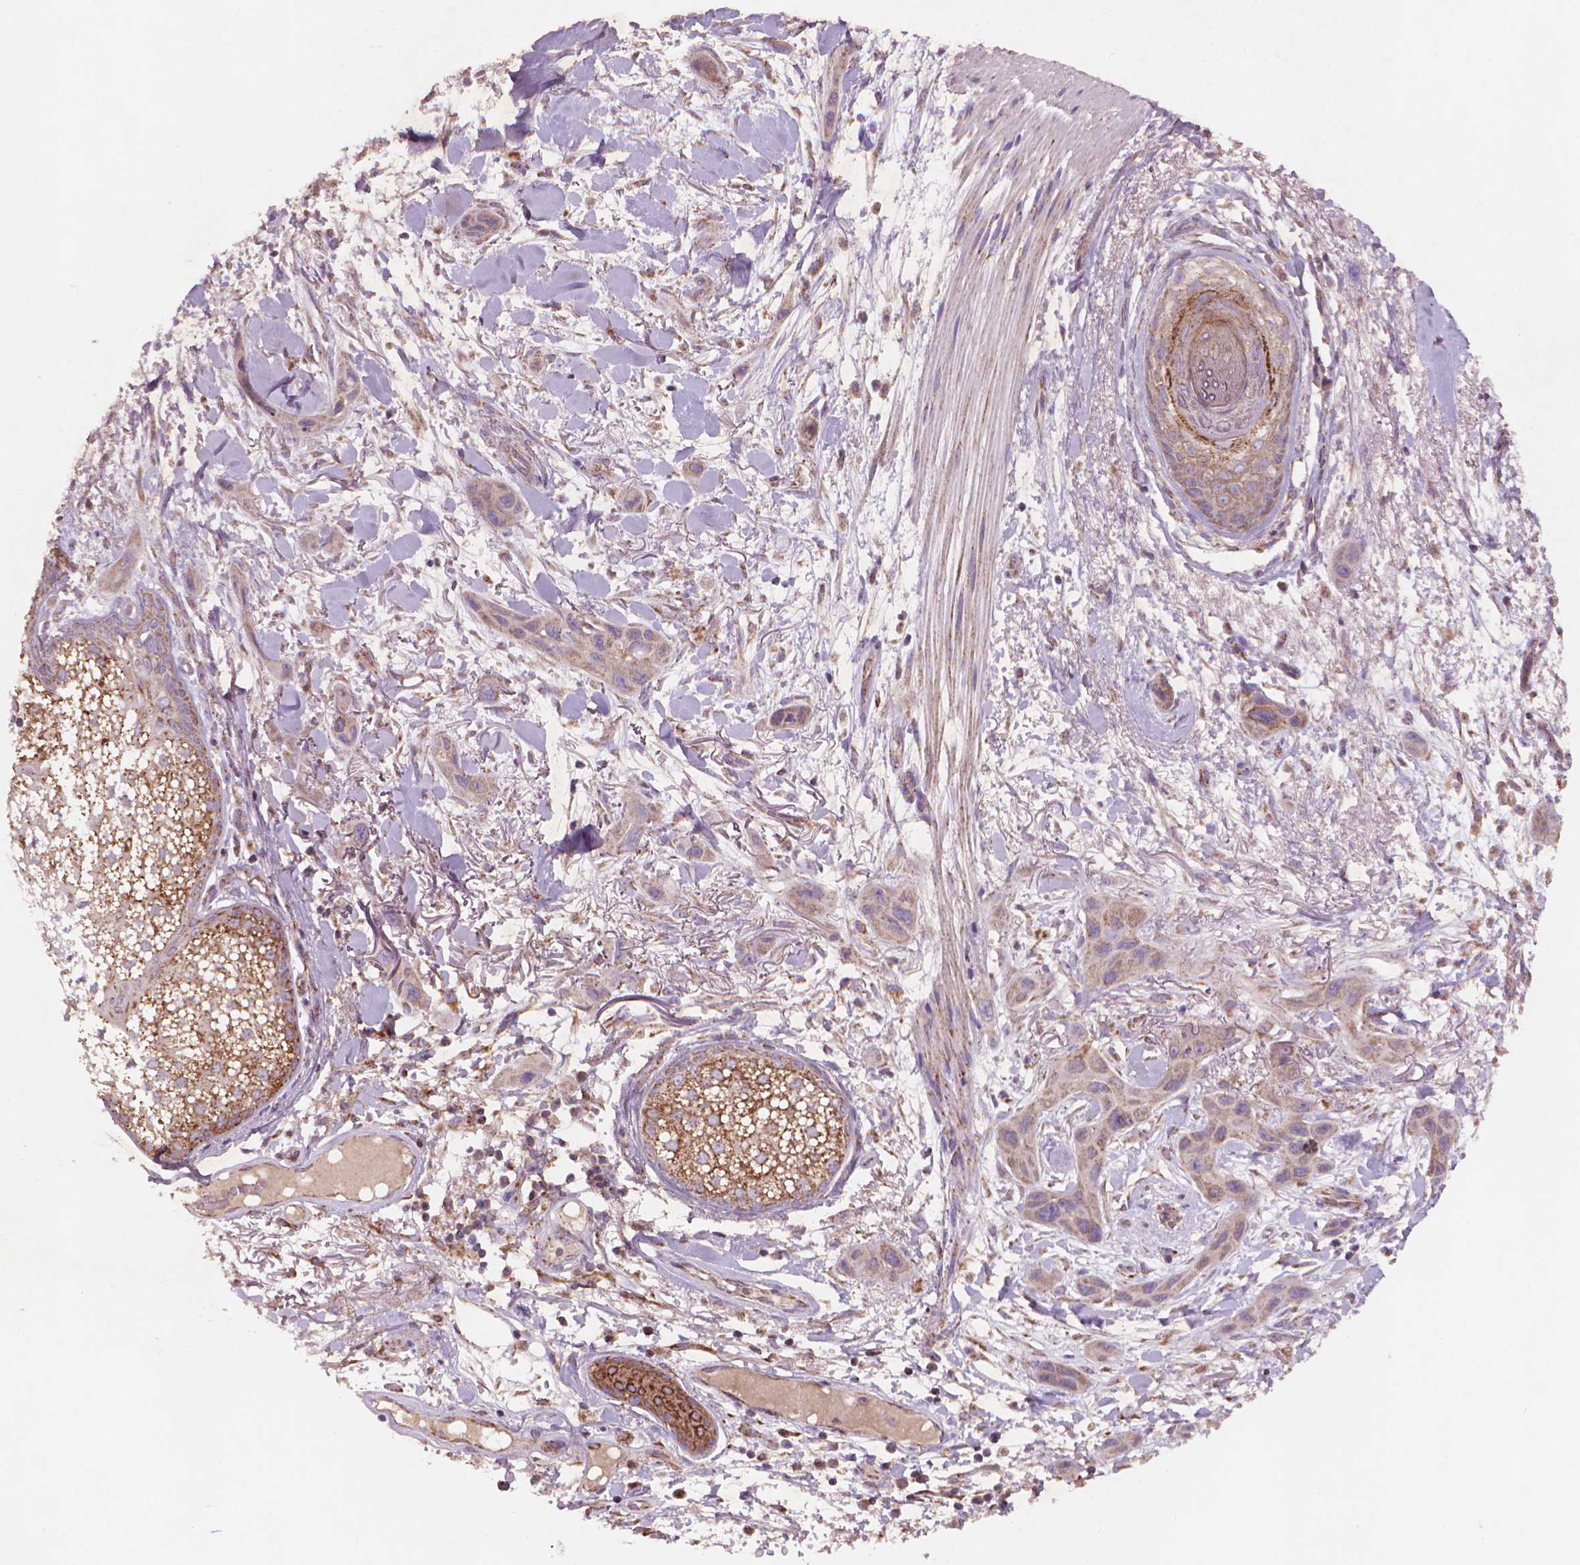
{"staining": {"intensity": "weak", "quantity": "25%-75%", "location": "cytoplasmic/membranous"}, "tissue": "skin cancer", "cell_type": "Tumor cells", "image_type": "cancer", "snomed": [{"axis": "morphology", "description": "Squamous cell carcinoma, NOS"}, {"axis": "topography", "description": "Skin"}], "caption": "Squamous cell carcinoma (skin) tissue demonstrates weak cytoplasmic/membranous positivity in about 25%-75% of tumor cells, visualized by immunohistochemistry. Using DAB (brown) and hematoxylin (blue) stains, captured at high magnification using brightfield microscopy.", "gene": "NLRX1", "patient": {"sex": "male", "age": 79}}